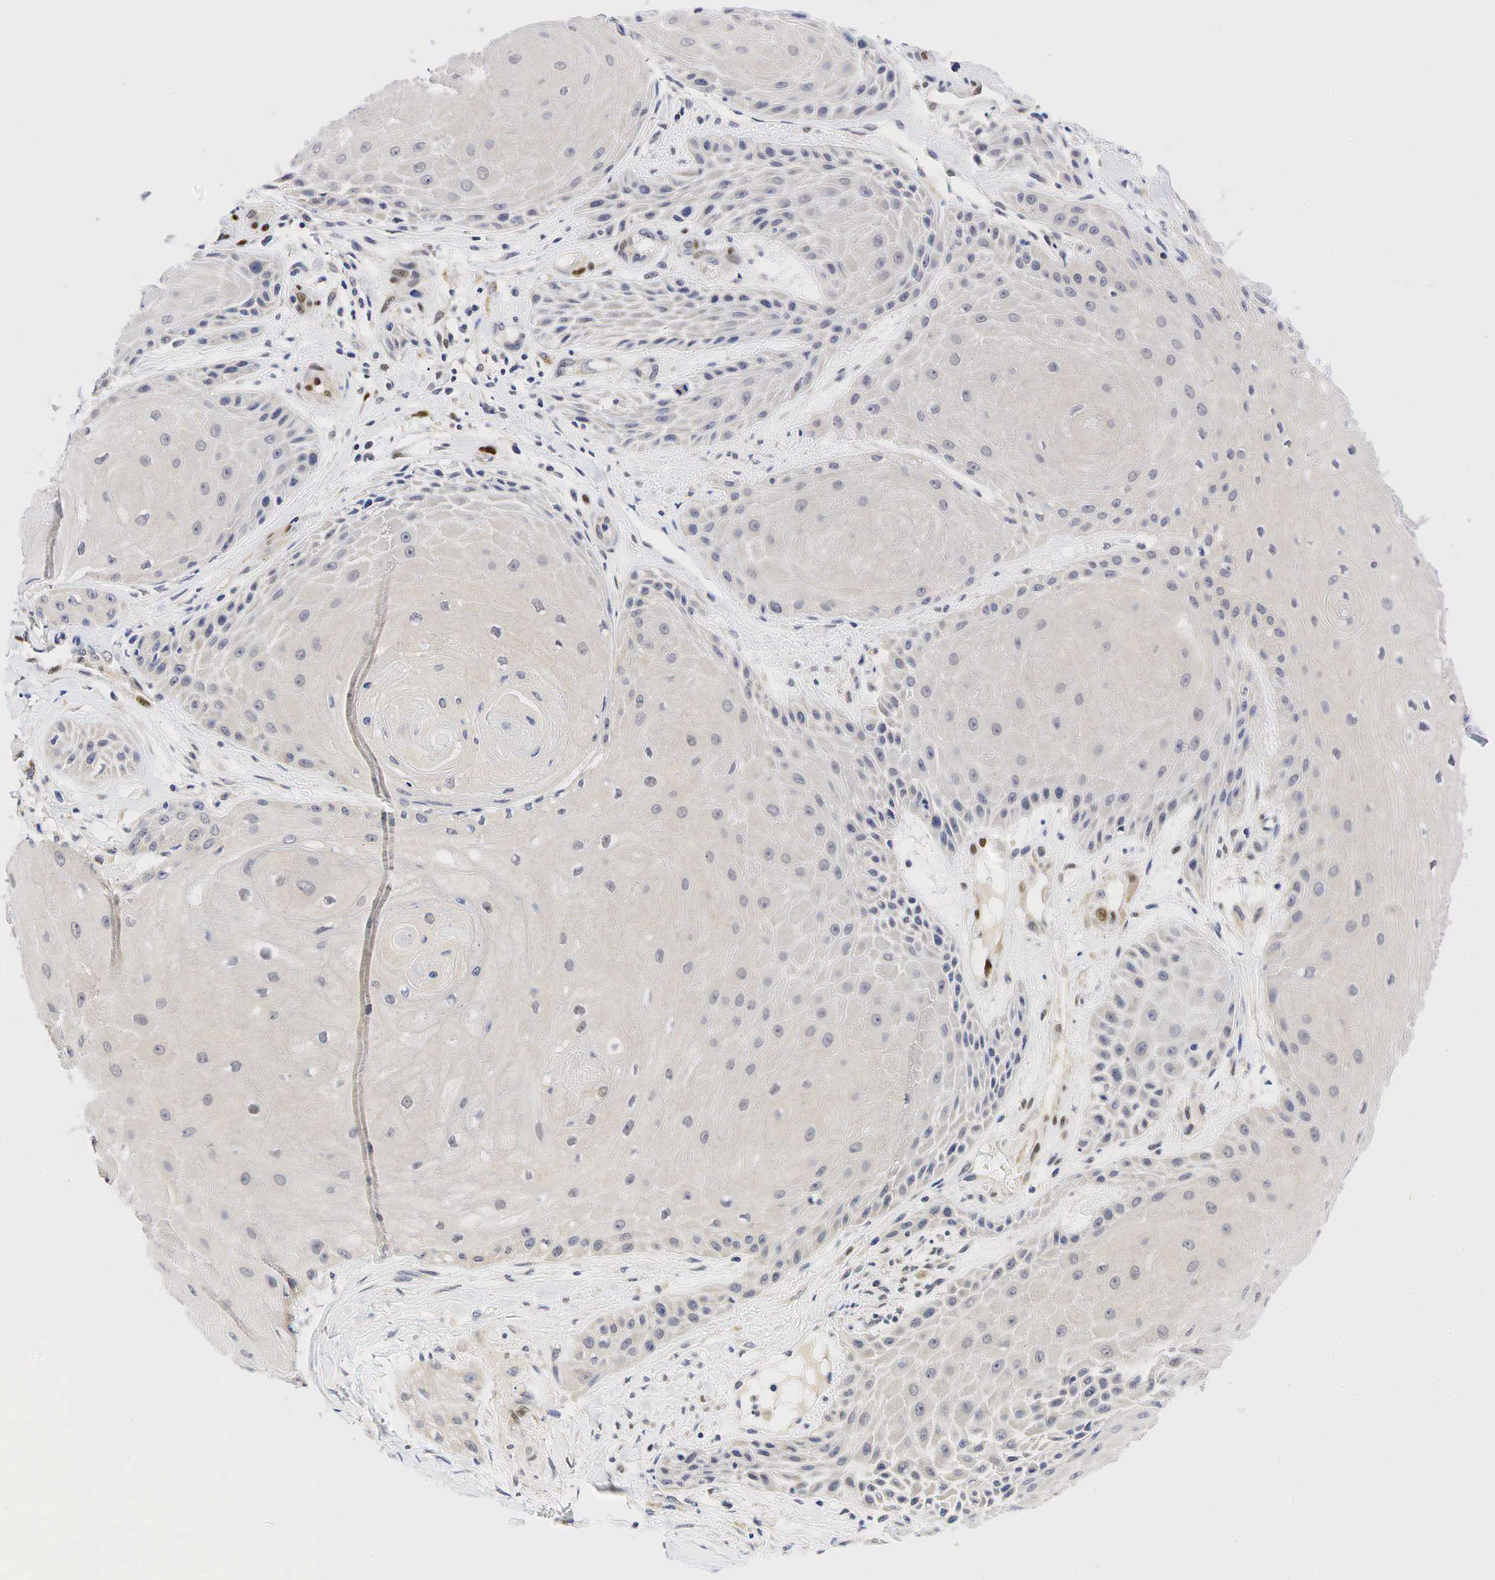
{"staining": {"intensity": "negative", "quantity": "none", "location": "none"}, "tissue": "skin cancer", "cell_type": "Tumor cells", "image_type": "cancer", "snomed": [{"axis": "morphology", "description": "Squamous cell carcinoma, NOS"}, {"axis": "topography", "description": "Skin"}], "caption": "Skin cancer was stained to show a protein in brown. There is no significant staining in tumor cells.", "gene": "CCND1", "patient": {"sex": "male", "age": 57}}